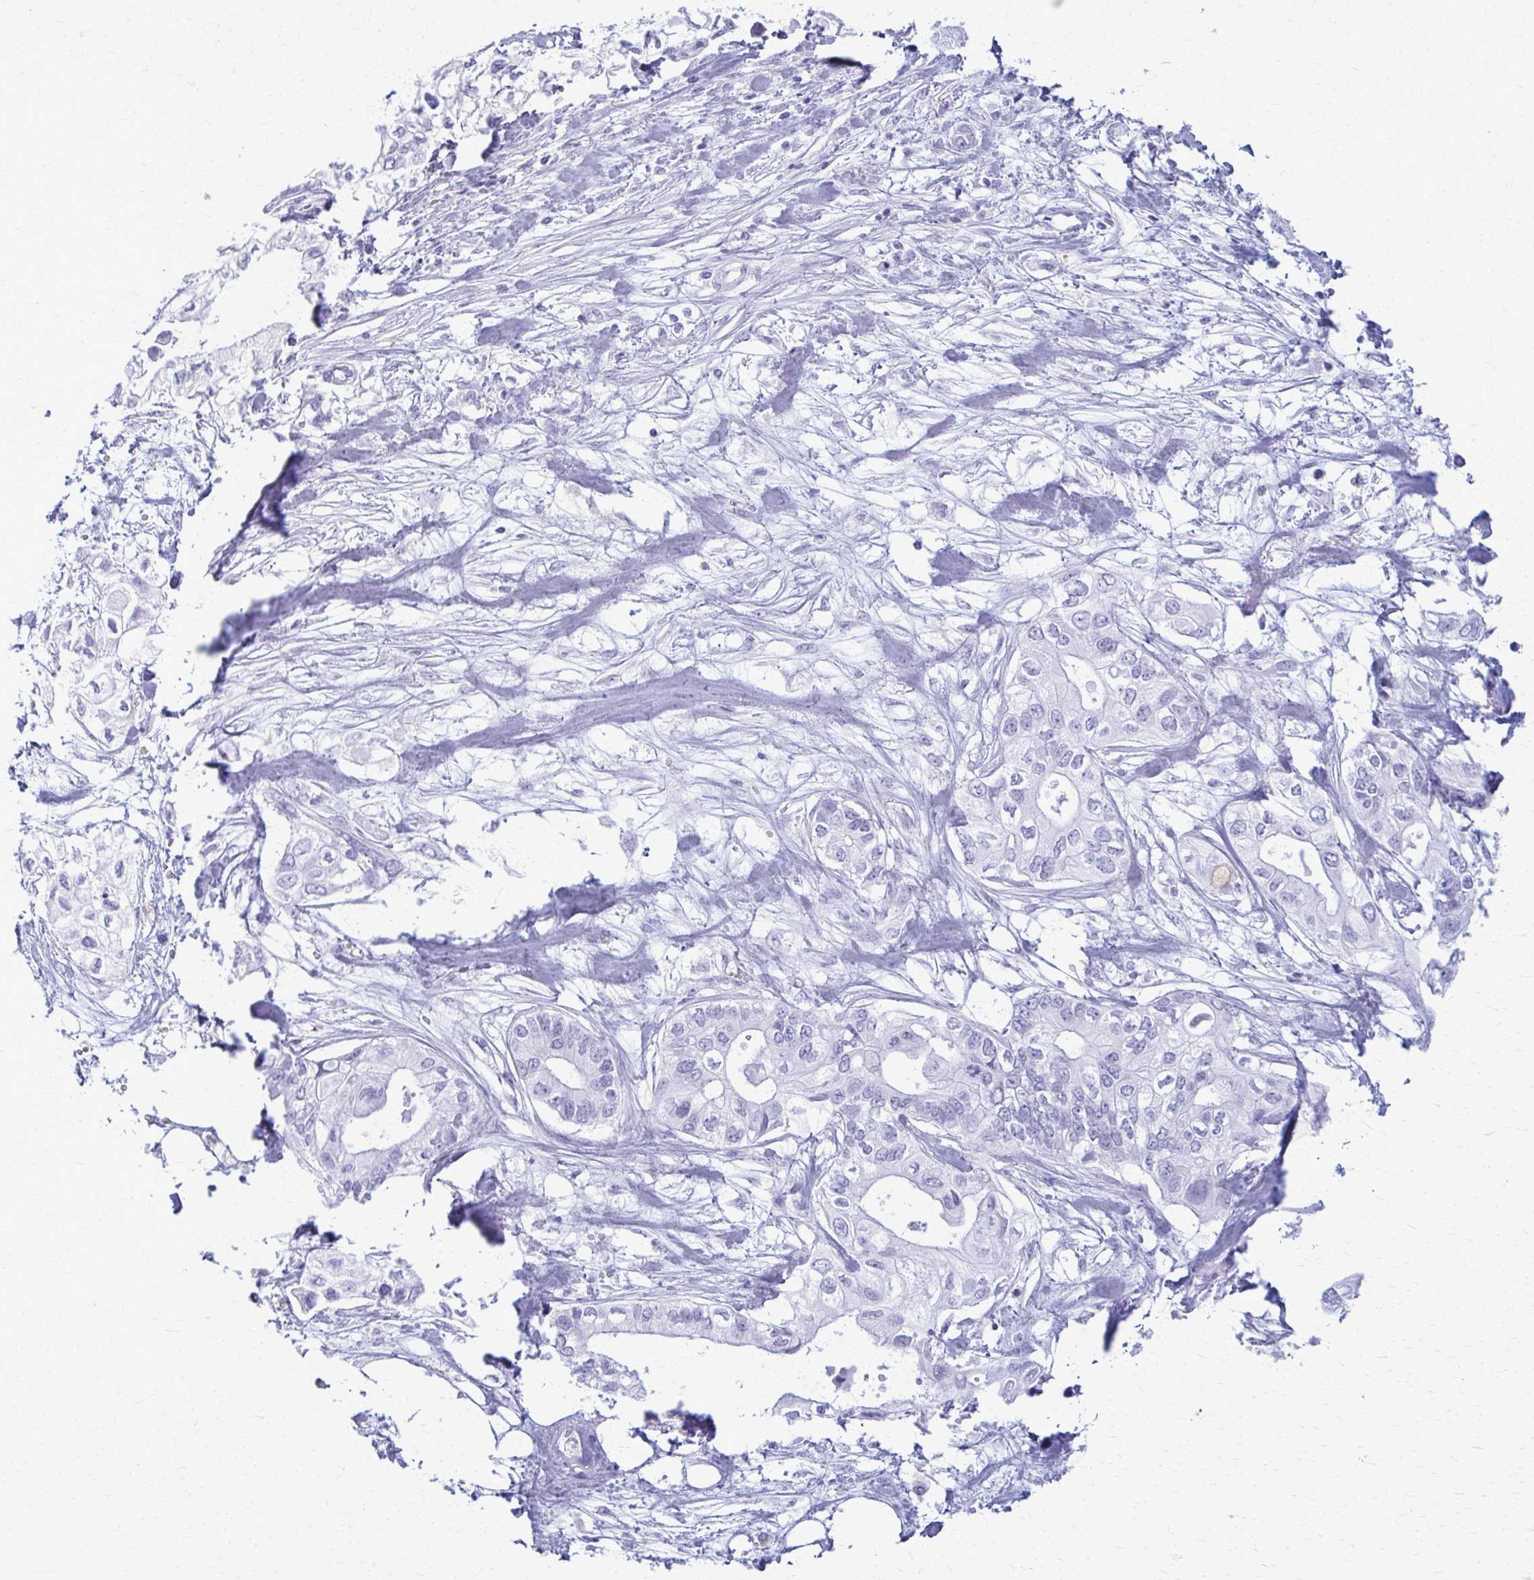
{"staining": {"intensity": "negative", "quantity": "none", "location": "none"}, "tissue": "pancreatic cancer", "cell_type": "Tumor cells", "image_type": "cancer", "snomed": [{"axis": "morphology", "description": "Adenocarcinoma, NOS"}, {"axis": "topography", "description": "Pancreas"}], "caption": "Immunohistochemistry of pancreatic adenocarcinoma reveals no expression in tumor cells.", "gene": "ACSM2B", "patient": {"sex": "female", "age": 63}}